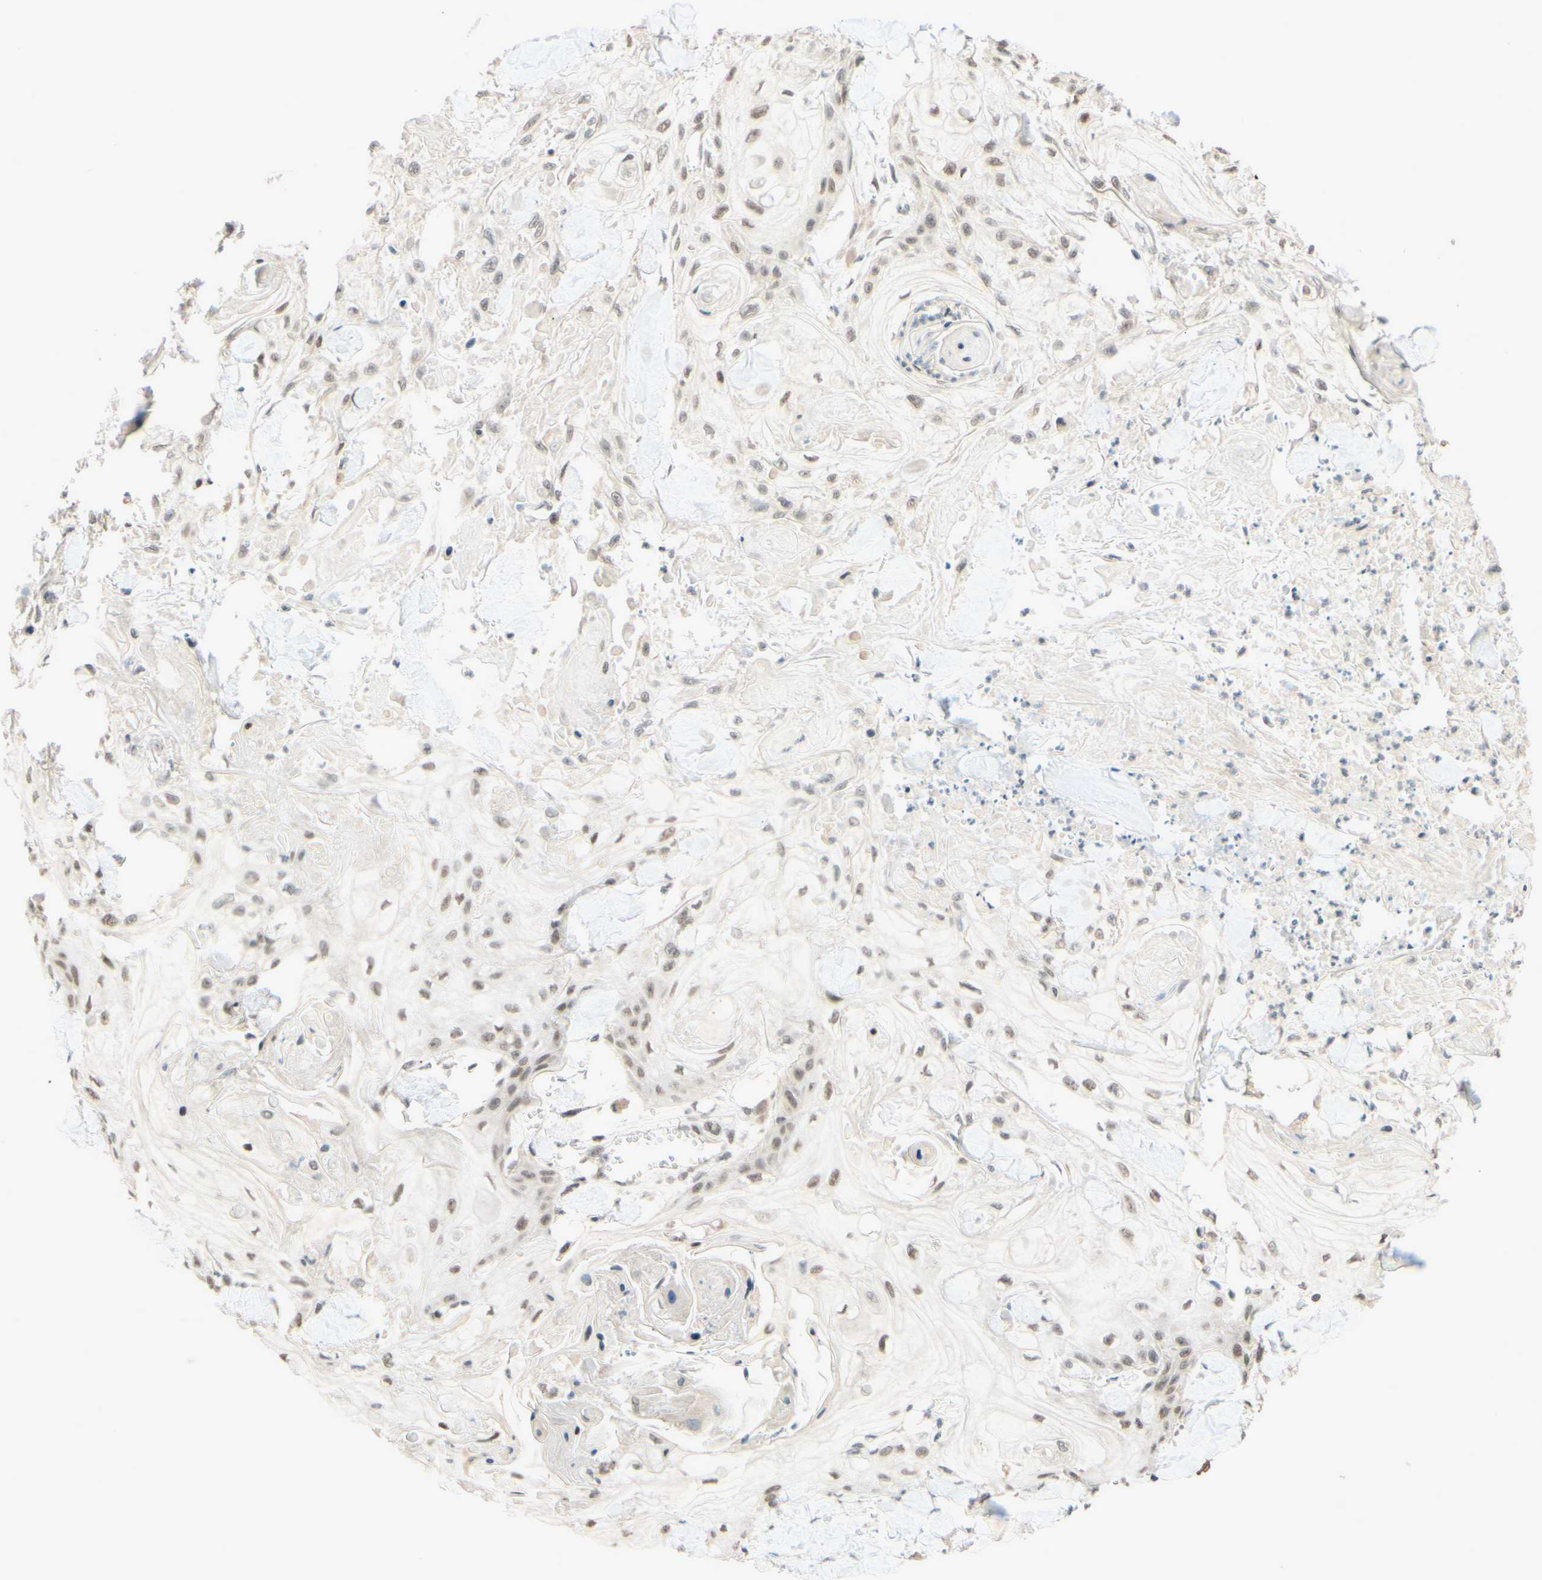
{"staining": {"intensity": "weak", "quantity": ">75%", "location": "nuclear"}, "tissue": "skin cancer", "cell_type": "Tumor cells", "image_type": "cancer", "snomed": [{"axis": "morphology", "description": "Squamous cell carcinoma, NOS"}, {"axis": "topography", "description": "Skin"}], "caption": "Immunohistochemistry (IHC) photomicrograph of squamous cell carcinoma (skin) stained for a protein (brown), which exhibits low levels of weak nuclear expression in about >75% of tumor cells.", "gene": "SMARCB1", "patient": {"sex": "male", "age": 74}}